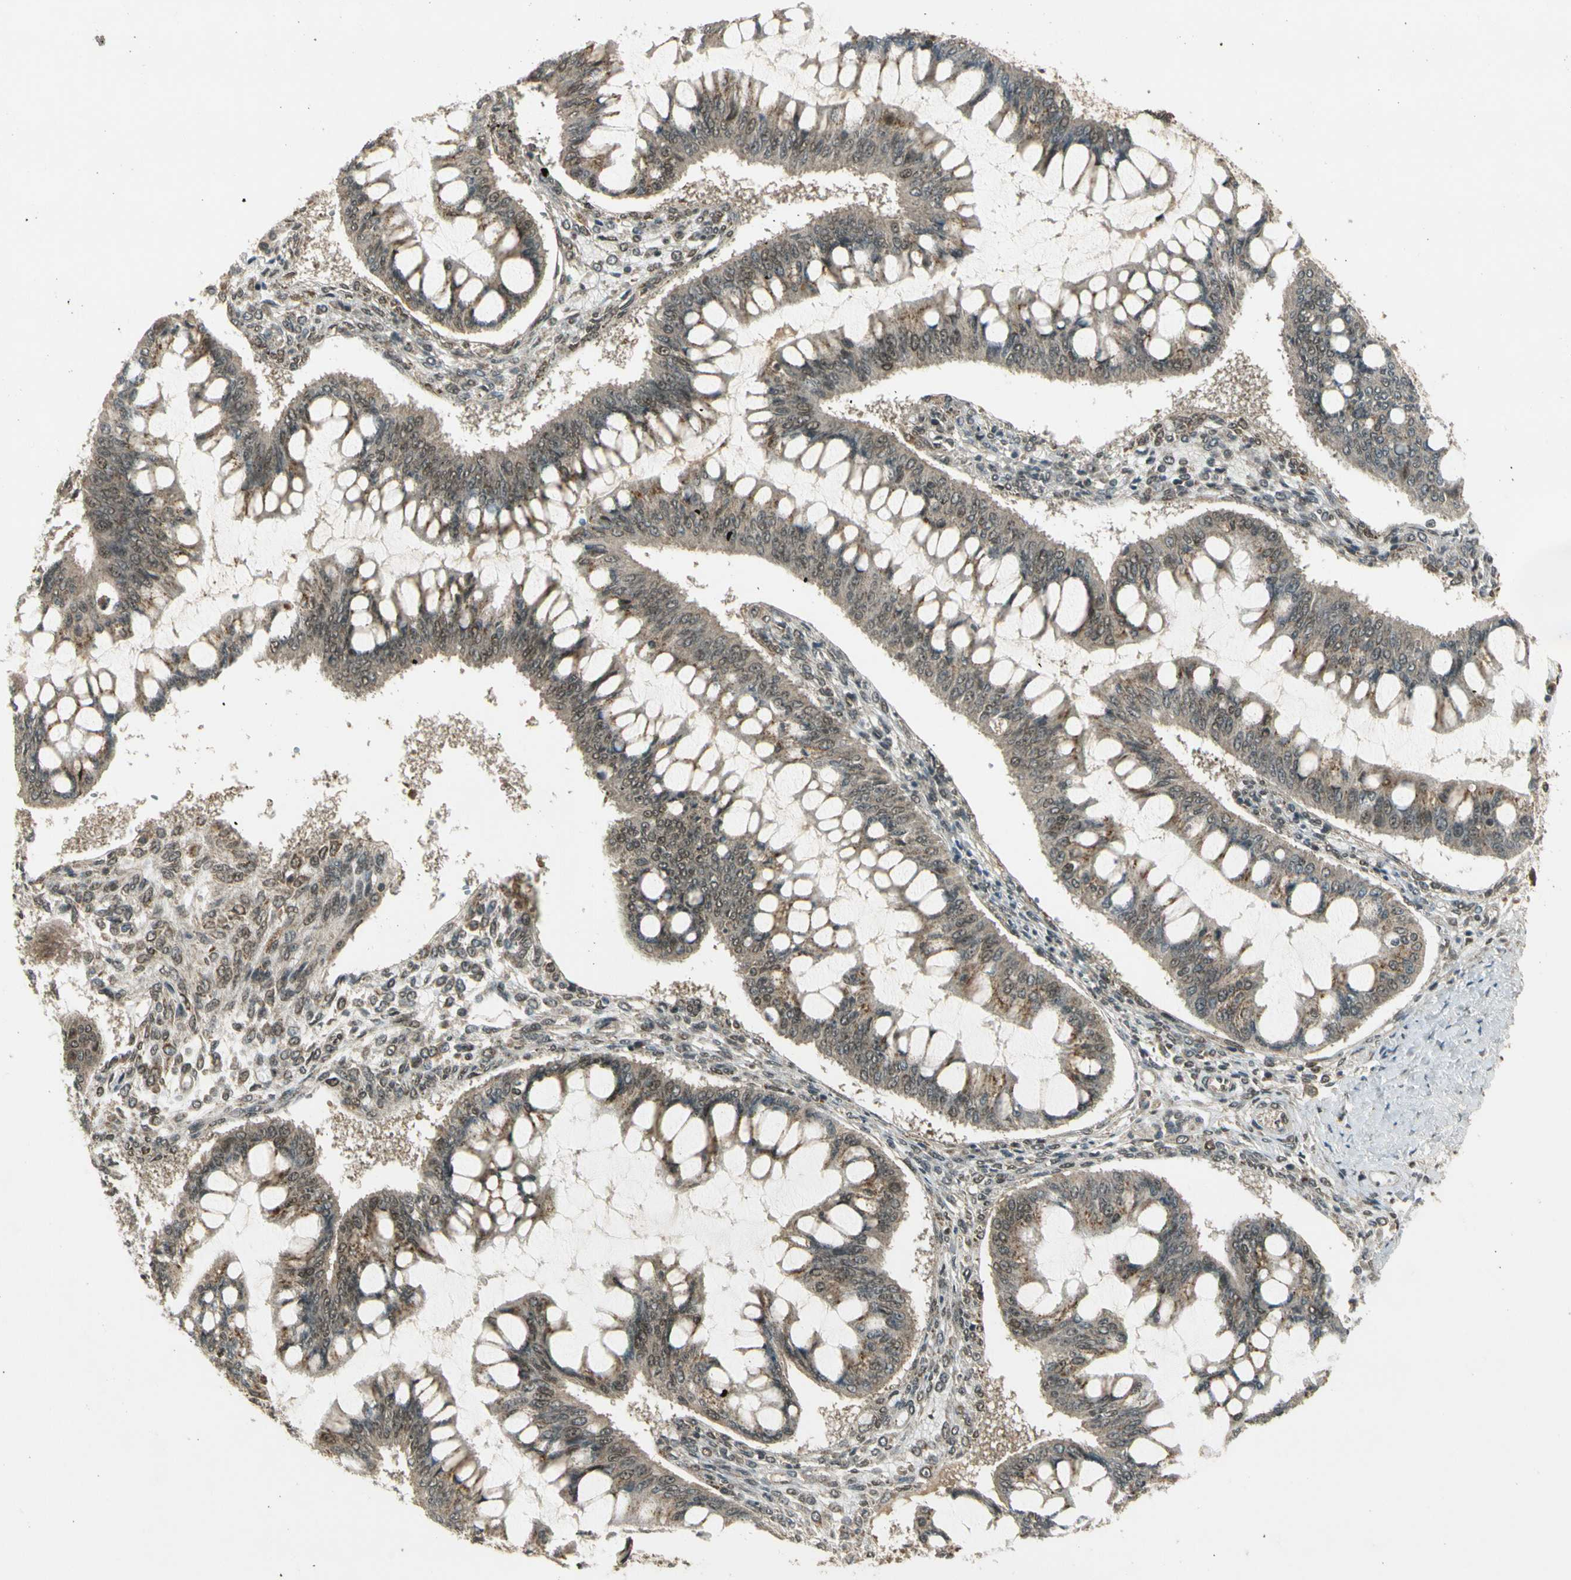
{"staining": {"intensity": "weak", "quantity": ">75%", "location": "cytoplasmic/membranous,nuclear"}, "tissue": "ovarian cancer", "cell_type": "Tumor cells", "image_type": "cancer", "snomed": [{"axis": "morphology", "description": "Cystadenocarcinoma, mucinous, NOS"}, {"axis": "topography", "description": "Ovary"}], "caption": "DAB immunohistochemical staining of human mucinous cystadenocarcinoma (ovarian) reveals weak cytoplasmic/membranous and nuclear protein positivity in about >75% of tumor cells.", "gene": "ZNF135", "patient": {"sex": "female", "age": 73}}